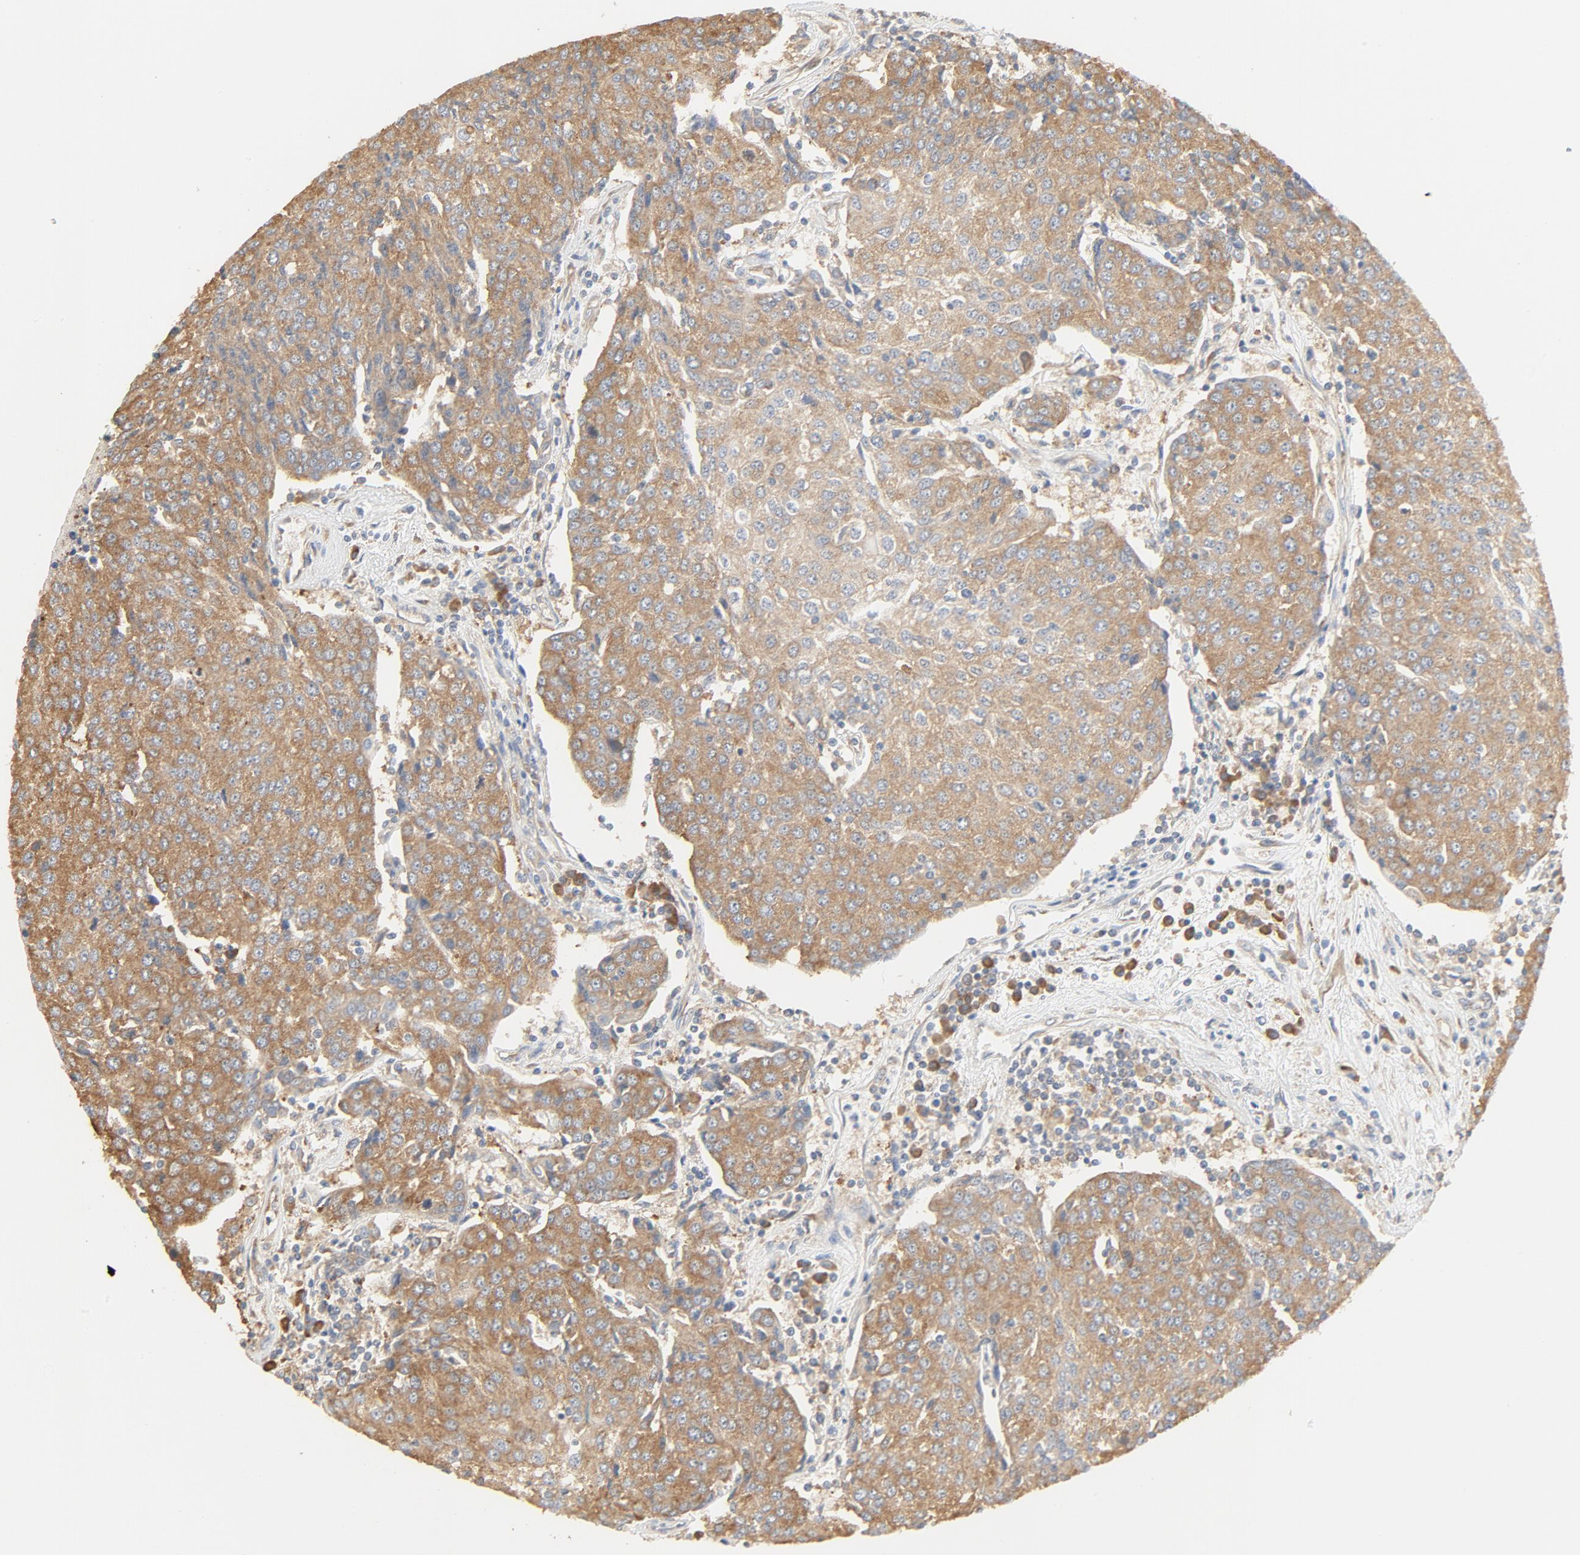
{"staining": {"intensity": "moderate", "quantity": ">75%", "location": "cytoplasmic/membranous"}, "tissue": "urothelial cancer", "cell_type": "Tumor cells", "image_type": "cancer", "snomed": [{"axis": "morphology", "description": "Urothelial carcinoma, High grade"}, {"axis": "topography", "description": "Urinary bladder"}], "caption": "DAB (3,3'-diaminobenzidine) immunohistochemical staining of human urothelial cancer demonstrates moderate cytoplasmic/membranous protein expression in approximately >75% of tumor cells.", "gene": "RPS6", "patient": {"sex": "female", "age": 85}}